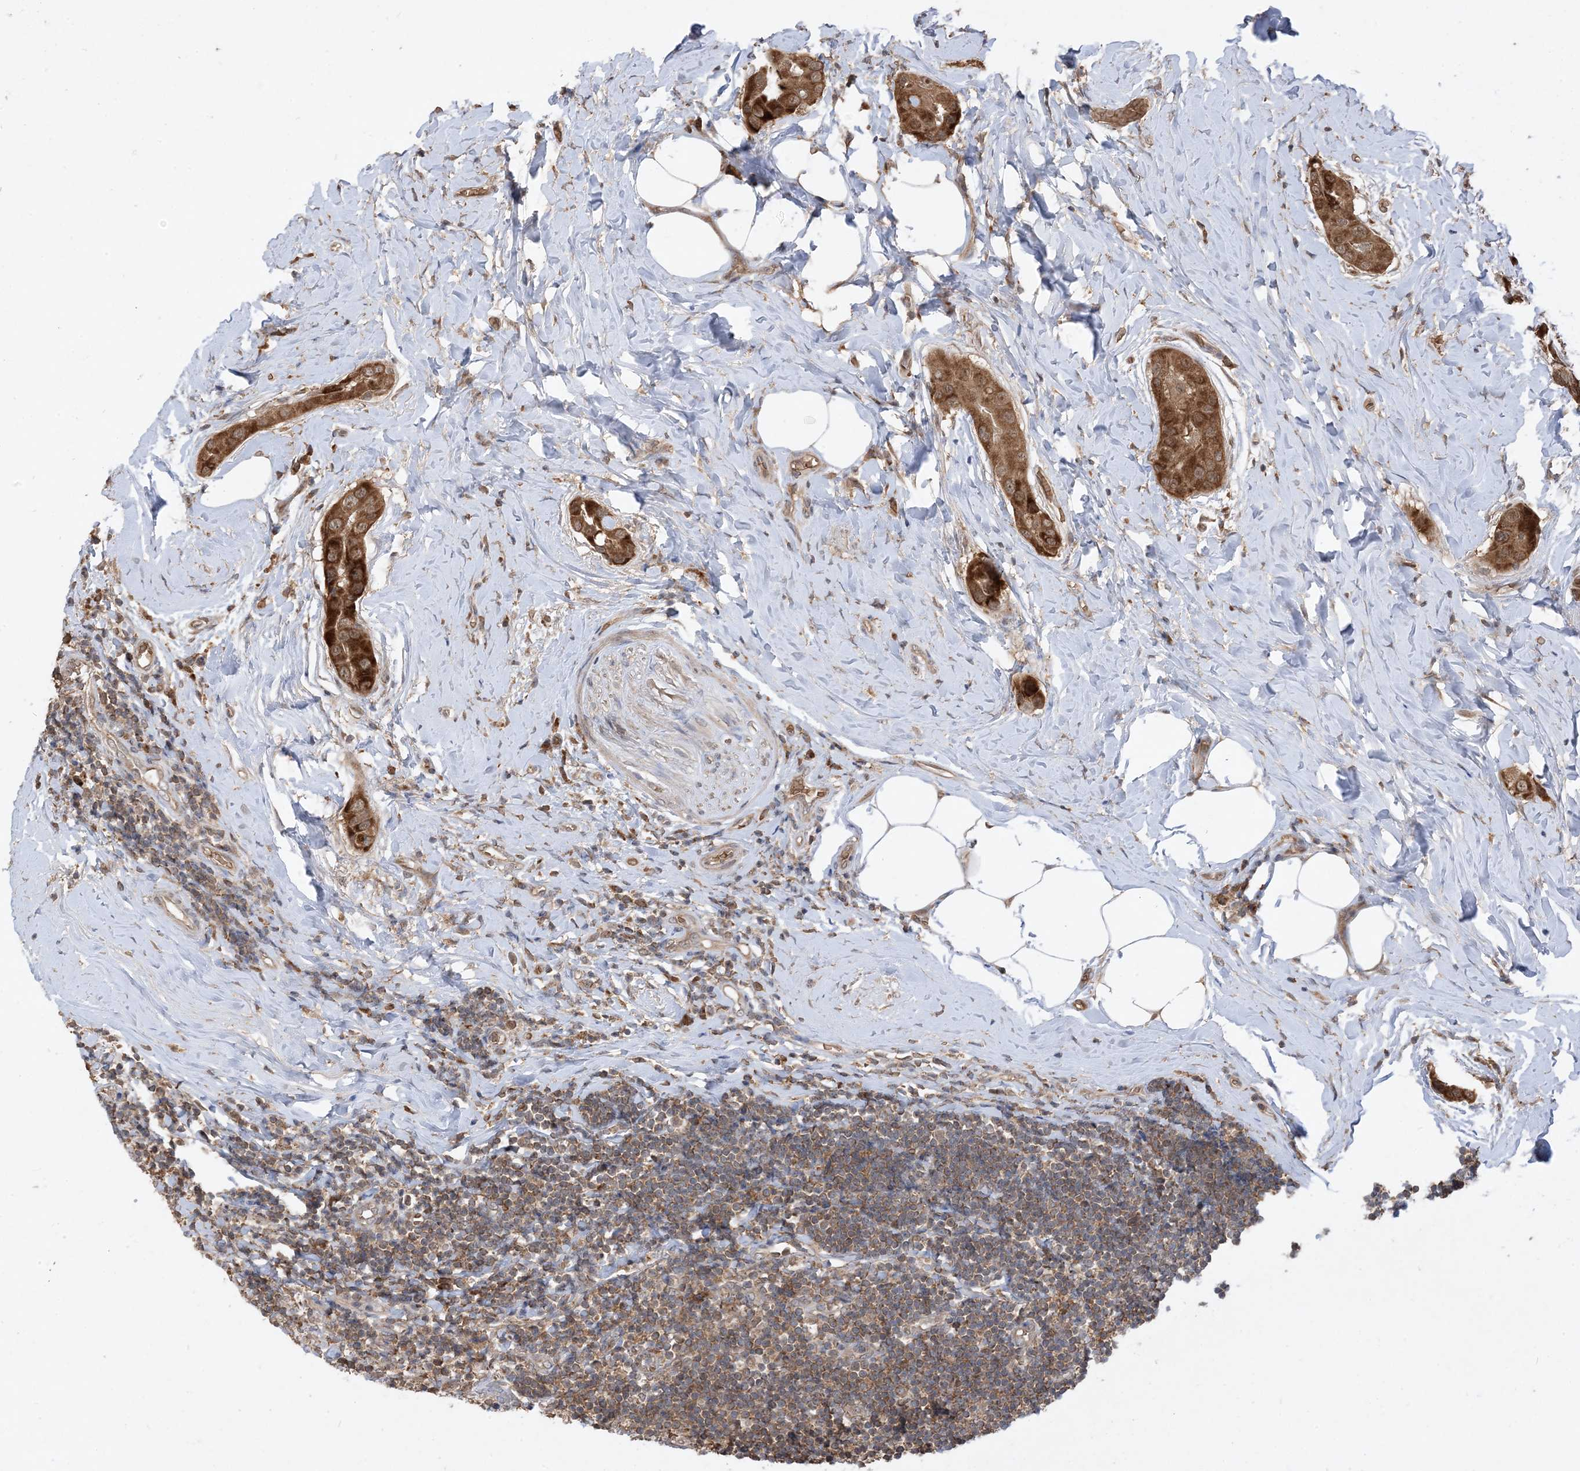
{"staining": {"intensity": "strong", "quantity": ">75%", "location": "cytoplasmic/membranous"}, "tissue": "thyroid cancer", "cell_type": "Tumor cells", "image_type": "cancer", "snomed": [{"axis": "morphology", "description": "Papillary adenocarcinoma, NOS"}, {"axis": "topography", "description": "Thyroid gland"}], "caption": "Thyroid cancer (papillary adenocarcinoma) stained for a protein (brown) reveals strong cytoplasmic/membranous positive positivity in about >75% of tumor cells.", "gene": "PUSL1", "patient": {"sex": "male", "age": 33}}